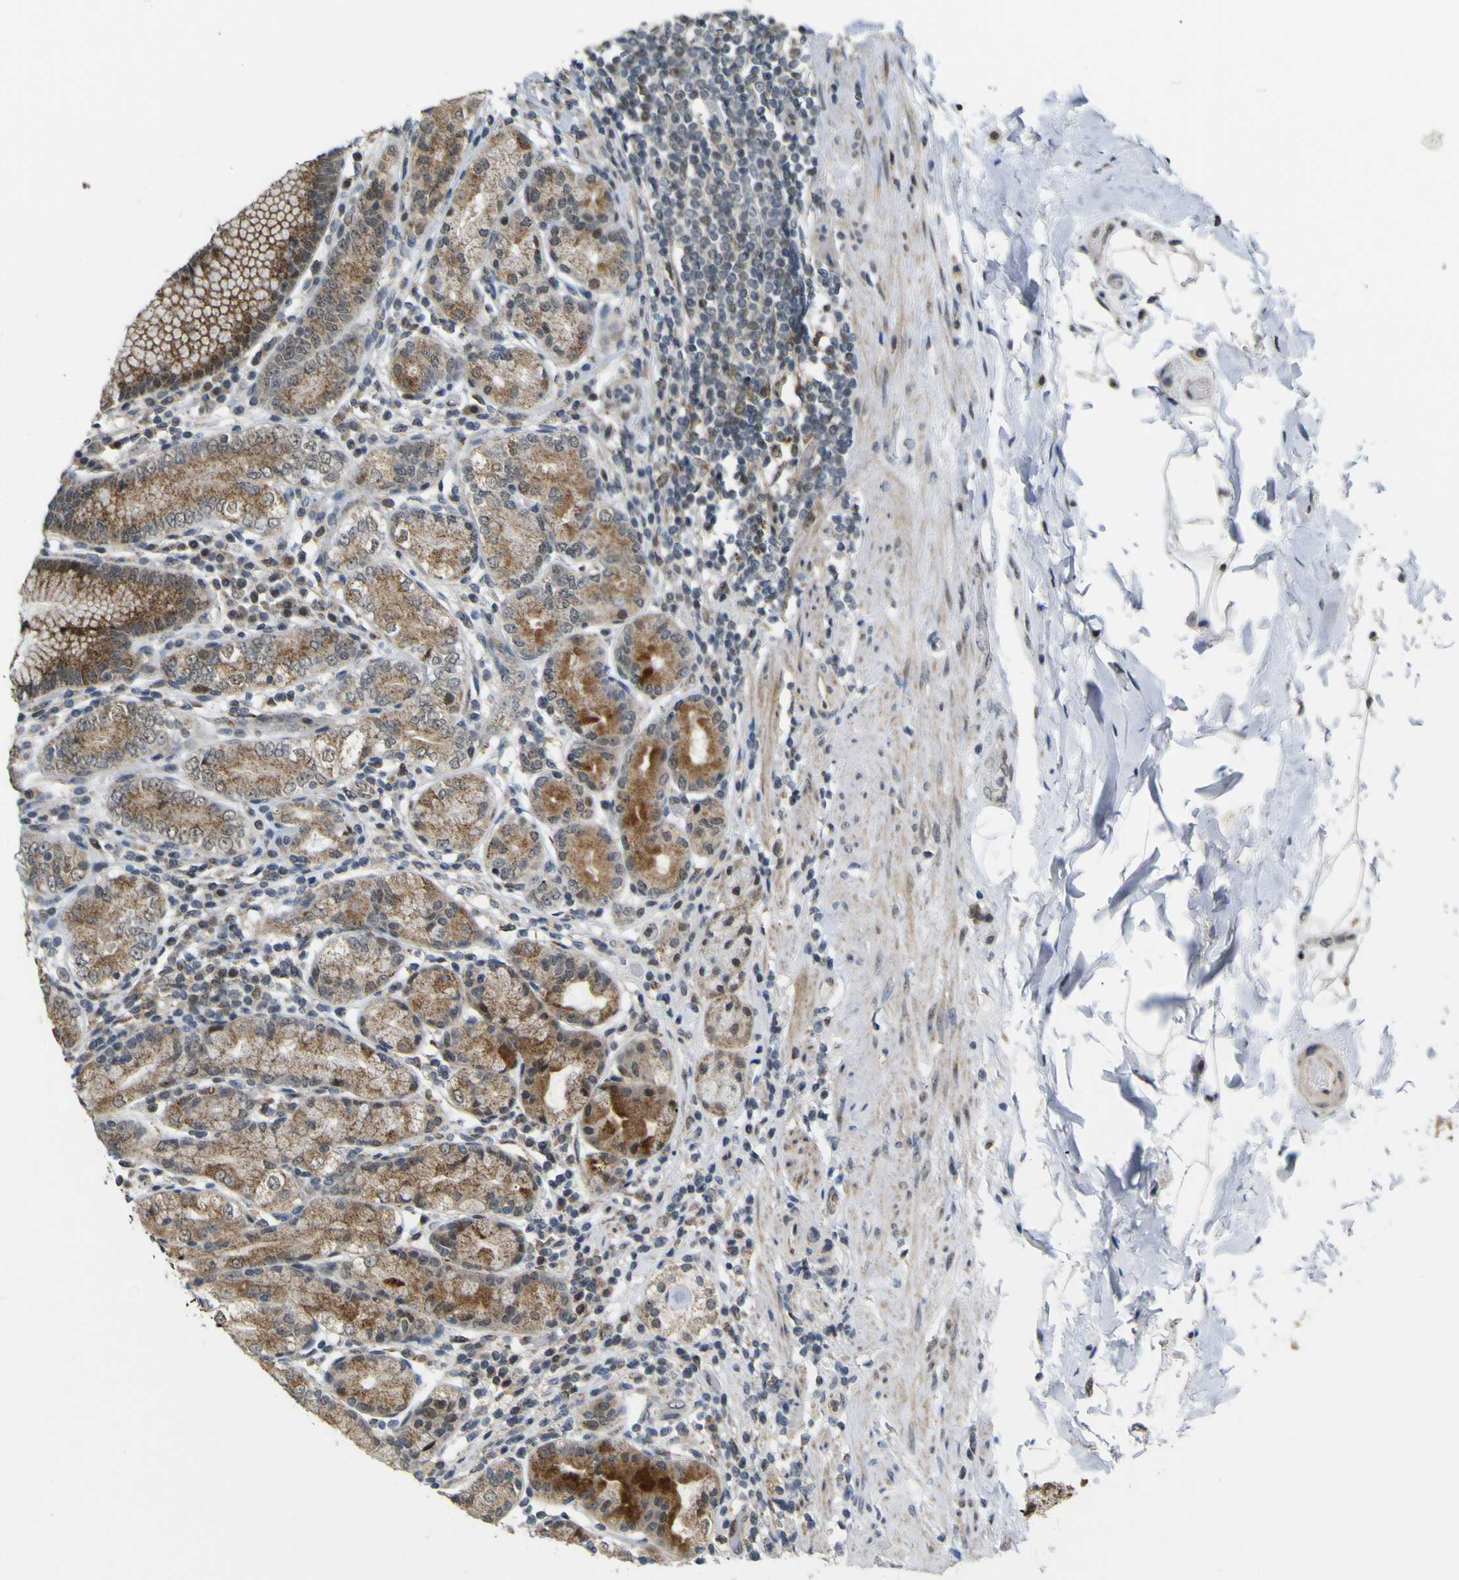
{"staining": {"intensity": "strong", "quantity": ">75%", "location": "cytoplasmic/membranous,nuclear"}, "tissue": "stomach", "cell_type": "Glandular cells", "image_type": "normal", "snomed": [{"axis": "morphology", "description": "Normal tissue, NOS"}, {"axis": "topography", "description": "Stomach, lower"}], "caption": "Immunohistochemistry (IHC) (DAB (3,3'-diaminobenzidine)) staining of normal stomach demonstrates strong cytoplasmic/membranous,nuclear protein expression in approximately >75% of glandular cells.", "gene": "ACBD5", "patient": {"sex": "female", "age": 76}}